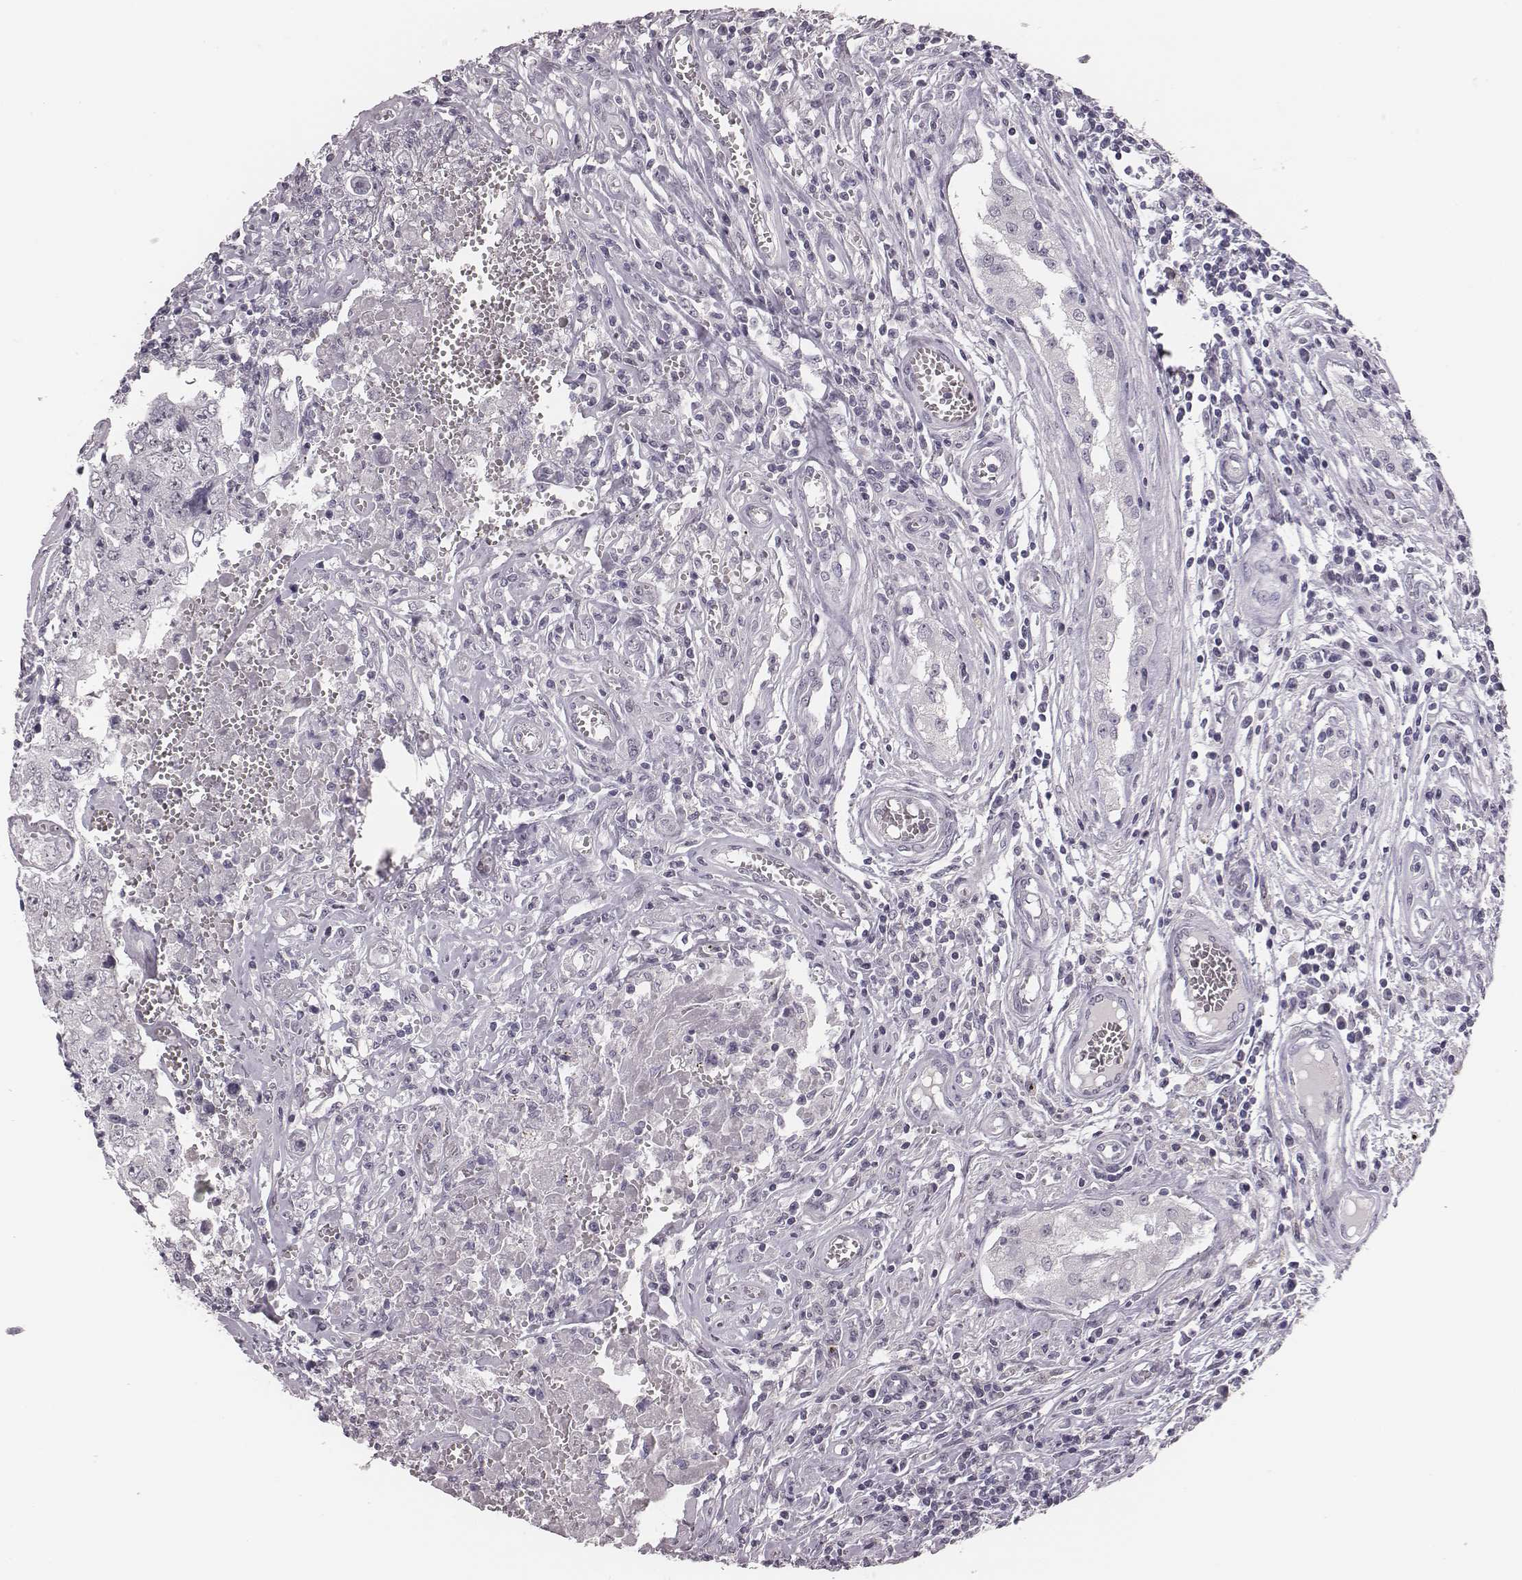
{"staining": {"intensity": "negative", "quantity": "none", "location": "none"}, "tissue": "testis cancer", "cell_type": "Tumor cells", "image_type": "cancer", "snomed": [{"axis": "morphology", "description": "Carcinoma, Embryonal, NOS"}, {"axis": "topography", "description": "Testis"}], "caption": "Immunohistochemistry image of neoplastic tissue: testis embryonal carcinoma stained with DAB reveals no significant protein staining in tumor cells.", "gene": "CSHL1", "patient": {"sex": "male", "age": 36}}